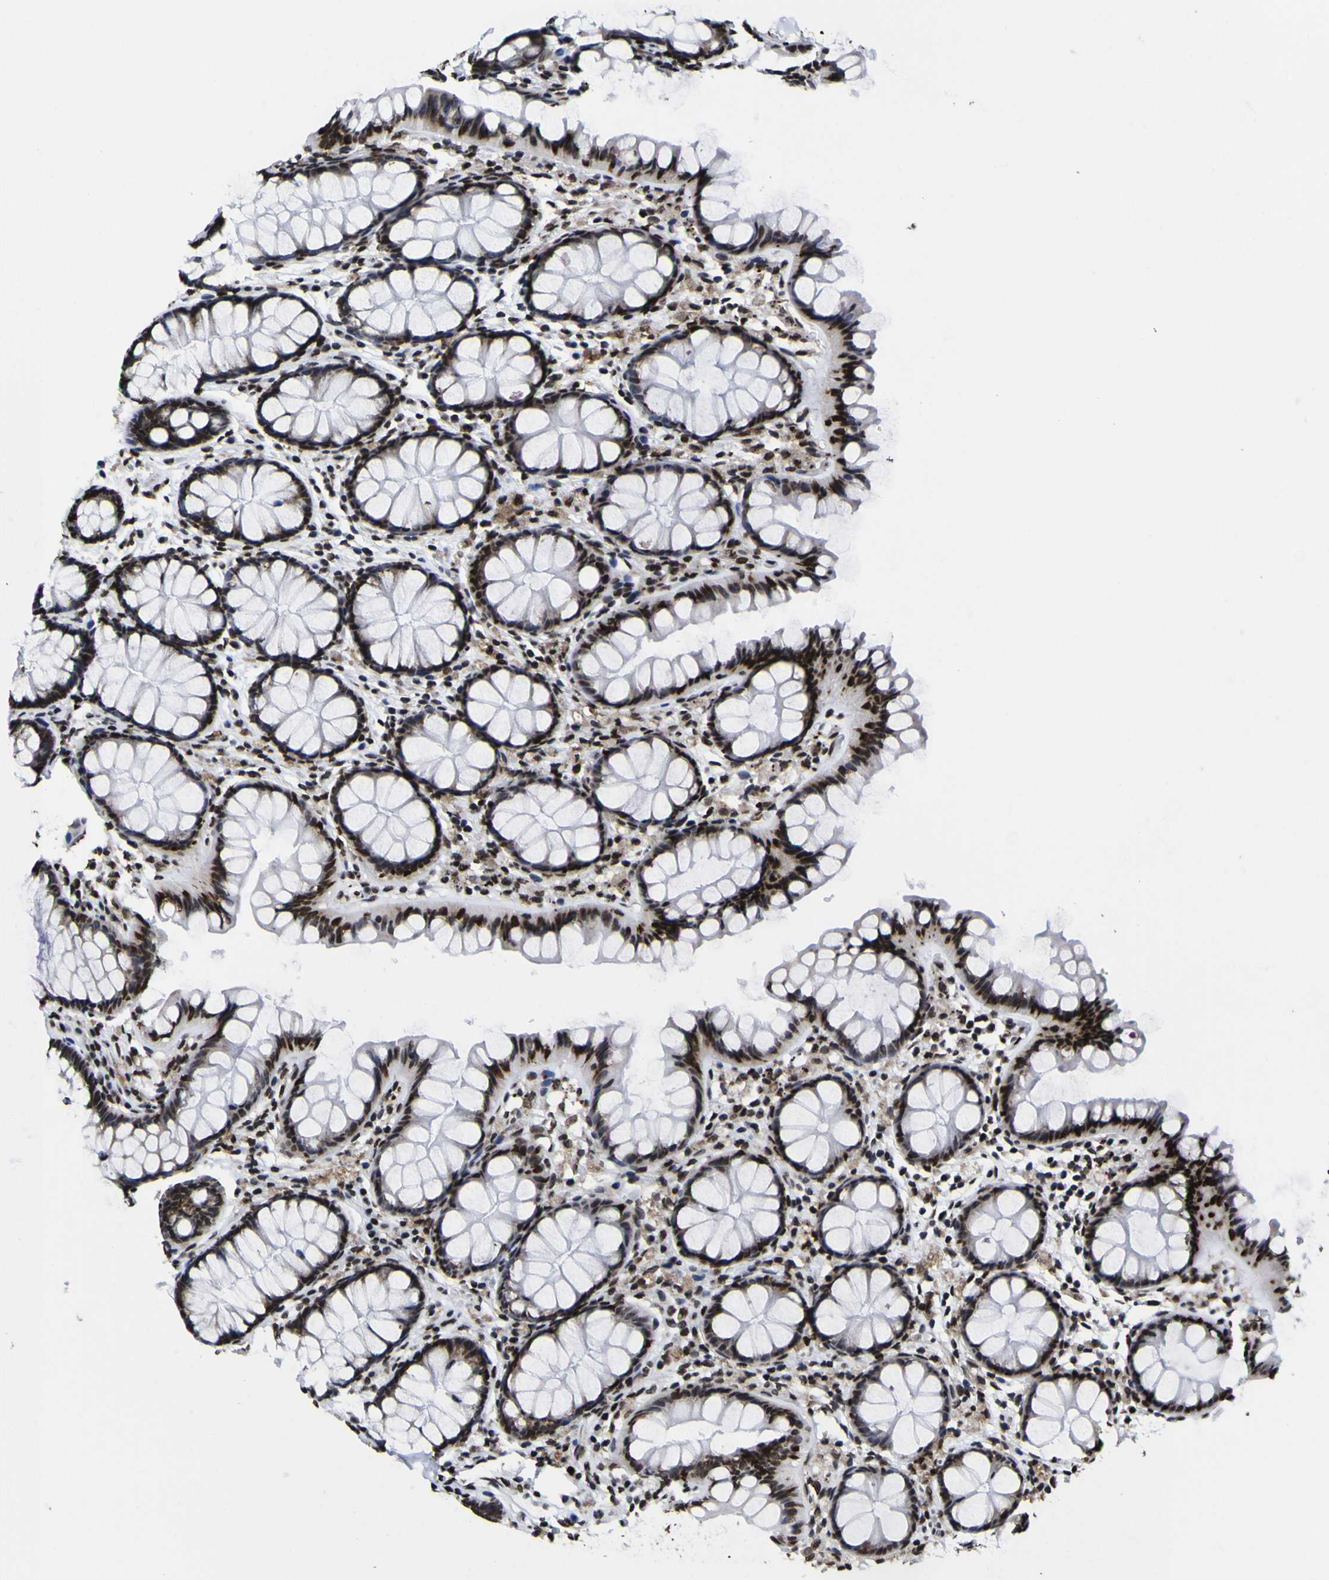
{"staining": {"intensity": "strong", "quantity": ">75%", "location": "nuclear"}, "tissue": "colon", "cell_type": "Endothelial cells", "image_type": "normal", "snomed": [{"axis": "morphology", "description": "Normal tissue, NOS"}, {"axis": "topography", "description": "Colon"}], "caption": "Normal colon was stained to show a protein in brown. There is high levels of strong nuclear expression in approximately >75% of endothelial cells. (DAB (3,3'-diaminobenzidine) IHC with brightfield microscopy, high magnification).", "gene": "PIAS1", "patient": {"sex": "female", "age": 55}}